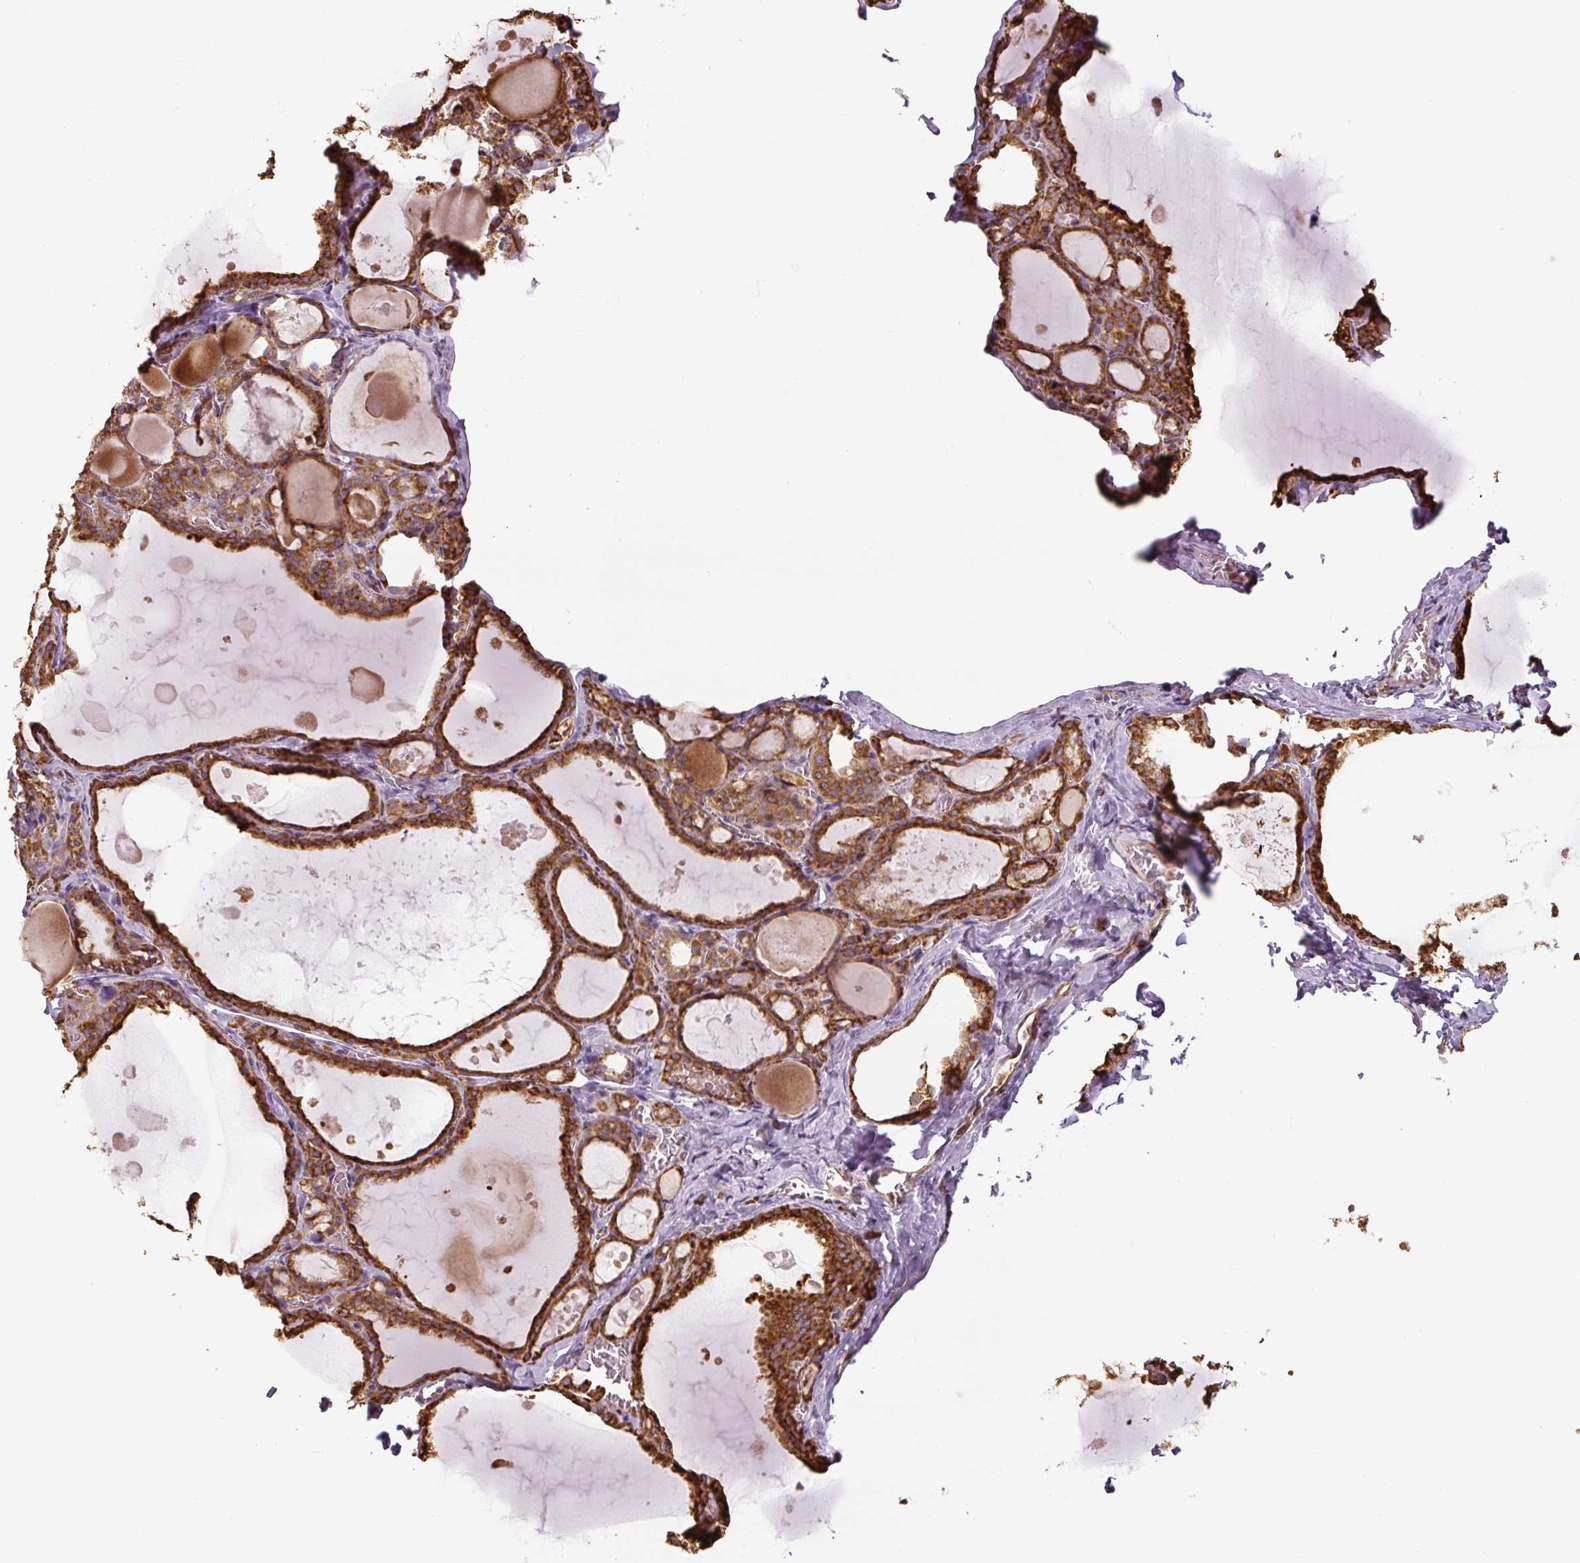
{"staining": {"intensity": "strong", "quantity": ">75%", "location": "cytoplasmic/membranous"}, "tissue": "thyroid gland", "cell_type": "Glandular cells", "image_type": "normal", "snomed": [{"axis": "morphology", "description": "Normal tissue, NOS"}, {"axis": "topography", "description": "Thyroid gland"}], "caption": "An IHC micrograph of benign tissue is shown. Protein staining in brown labels strong cytoplasmic/membranous positivity in thyroid gland within glandular cells.", "gene": "RASA1", "patient": {"sex": "male", "age": 56}}